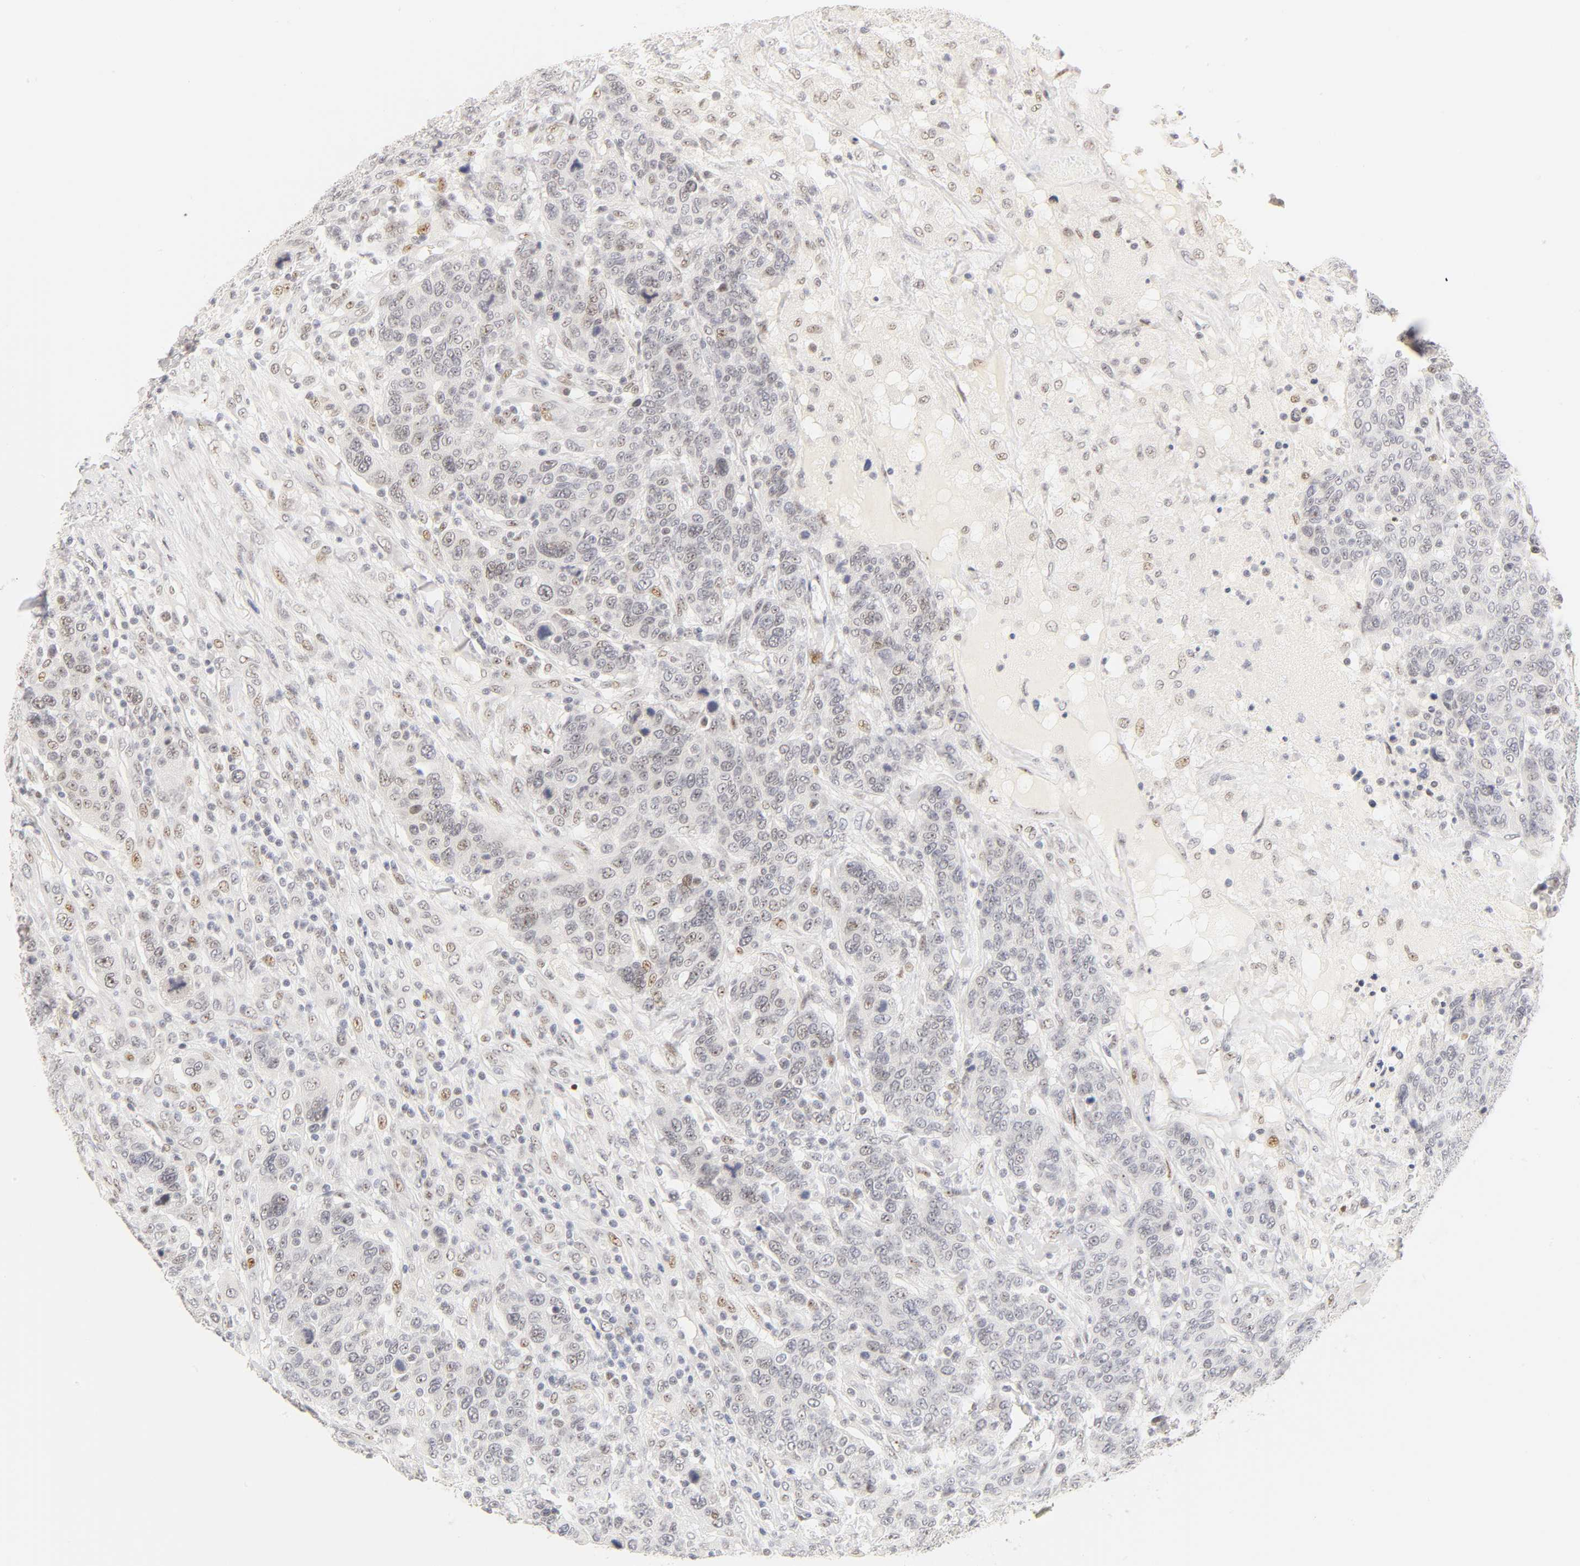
{"staining": {"intensity": "weak", "quantity": "<25%", "location": "nuclear"}, "tissue": "breast cancer", "cell_type": "Tumor cells", "image_type": "cancer", "snomed": [{"axis": "morphology", "description": "Duct carcinoma"}, {"axis": "topography", "description": "Breast"}], "caption": "Tumor cells are negative for protein expression in human intraductal carcinoma (breast). (DAB (3,3'-diaminobenzidine) immunohistochemistry visualized using brightfield microscopy, high magnification).", "gene": "MNAT1", "patient": {"sex": "female", "age": 37}}